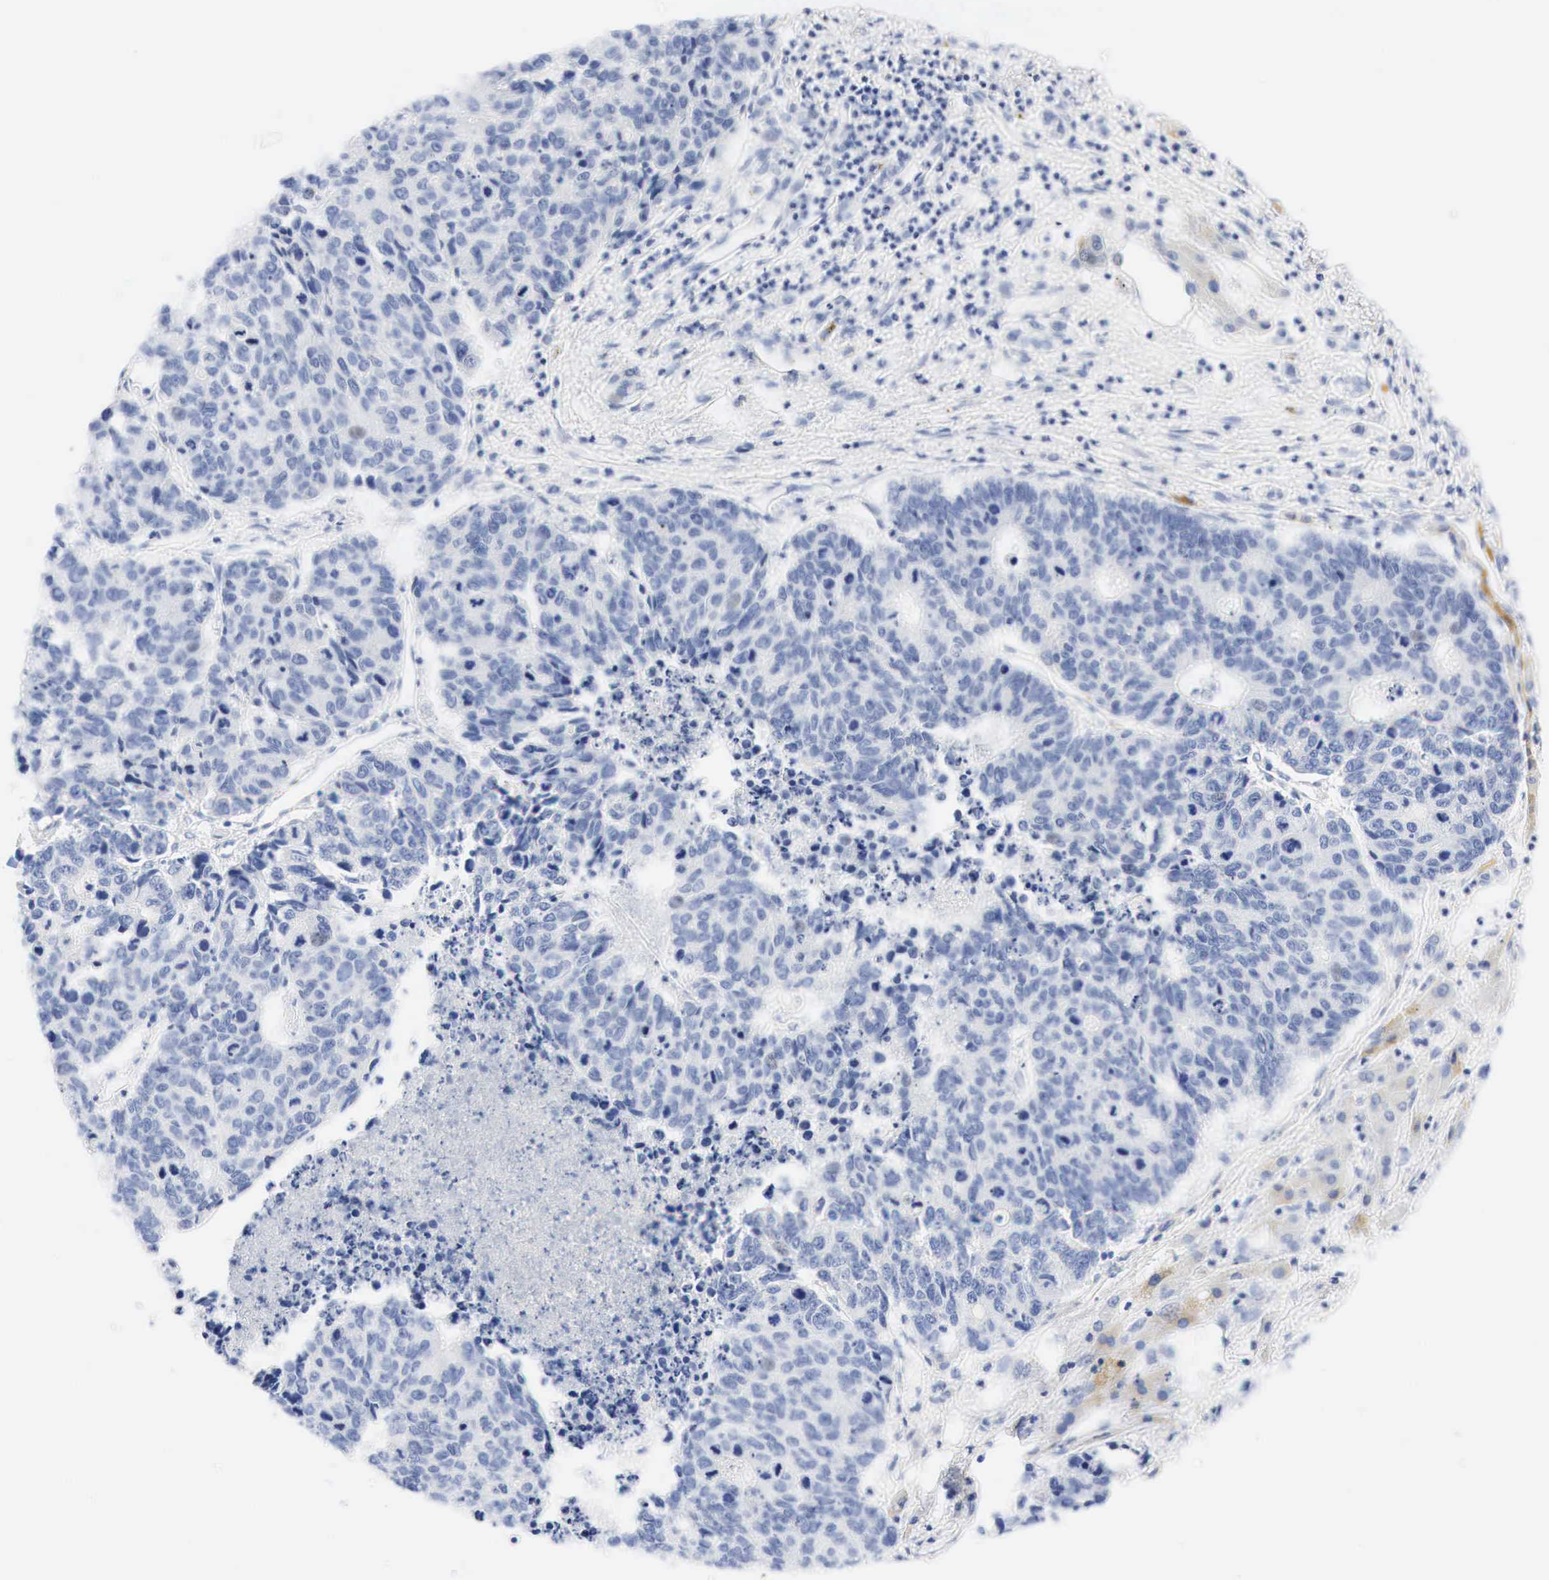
{"staining": {"intensity": "negative", "quantity": "none", "location": "none"}, "tissue": "liver cancer", "cell_type": "Tumor cells", "image_type": "cancer", "snomed": [{"axis": "morphology", "description": "Carcinoma, metastatic, NOS"}, {"axis": "topography", "description": "Liver"}], "caption": "A photomicrograph of human liver cancer (metastatic carcinoma) is negative for staining in tumor cells. (Immunohistochemistry, brightfield microscopy, high magnification).", "gene": "NKX2-1", "patient": {"sex": "male", "age": 49}}